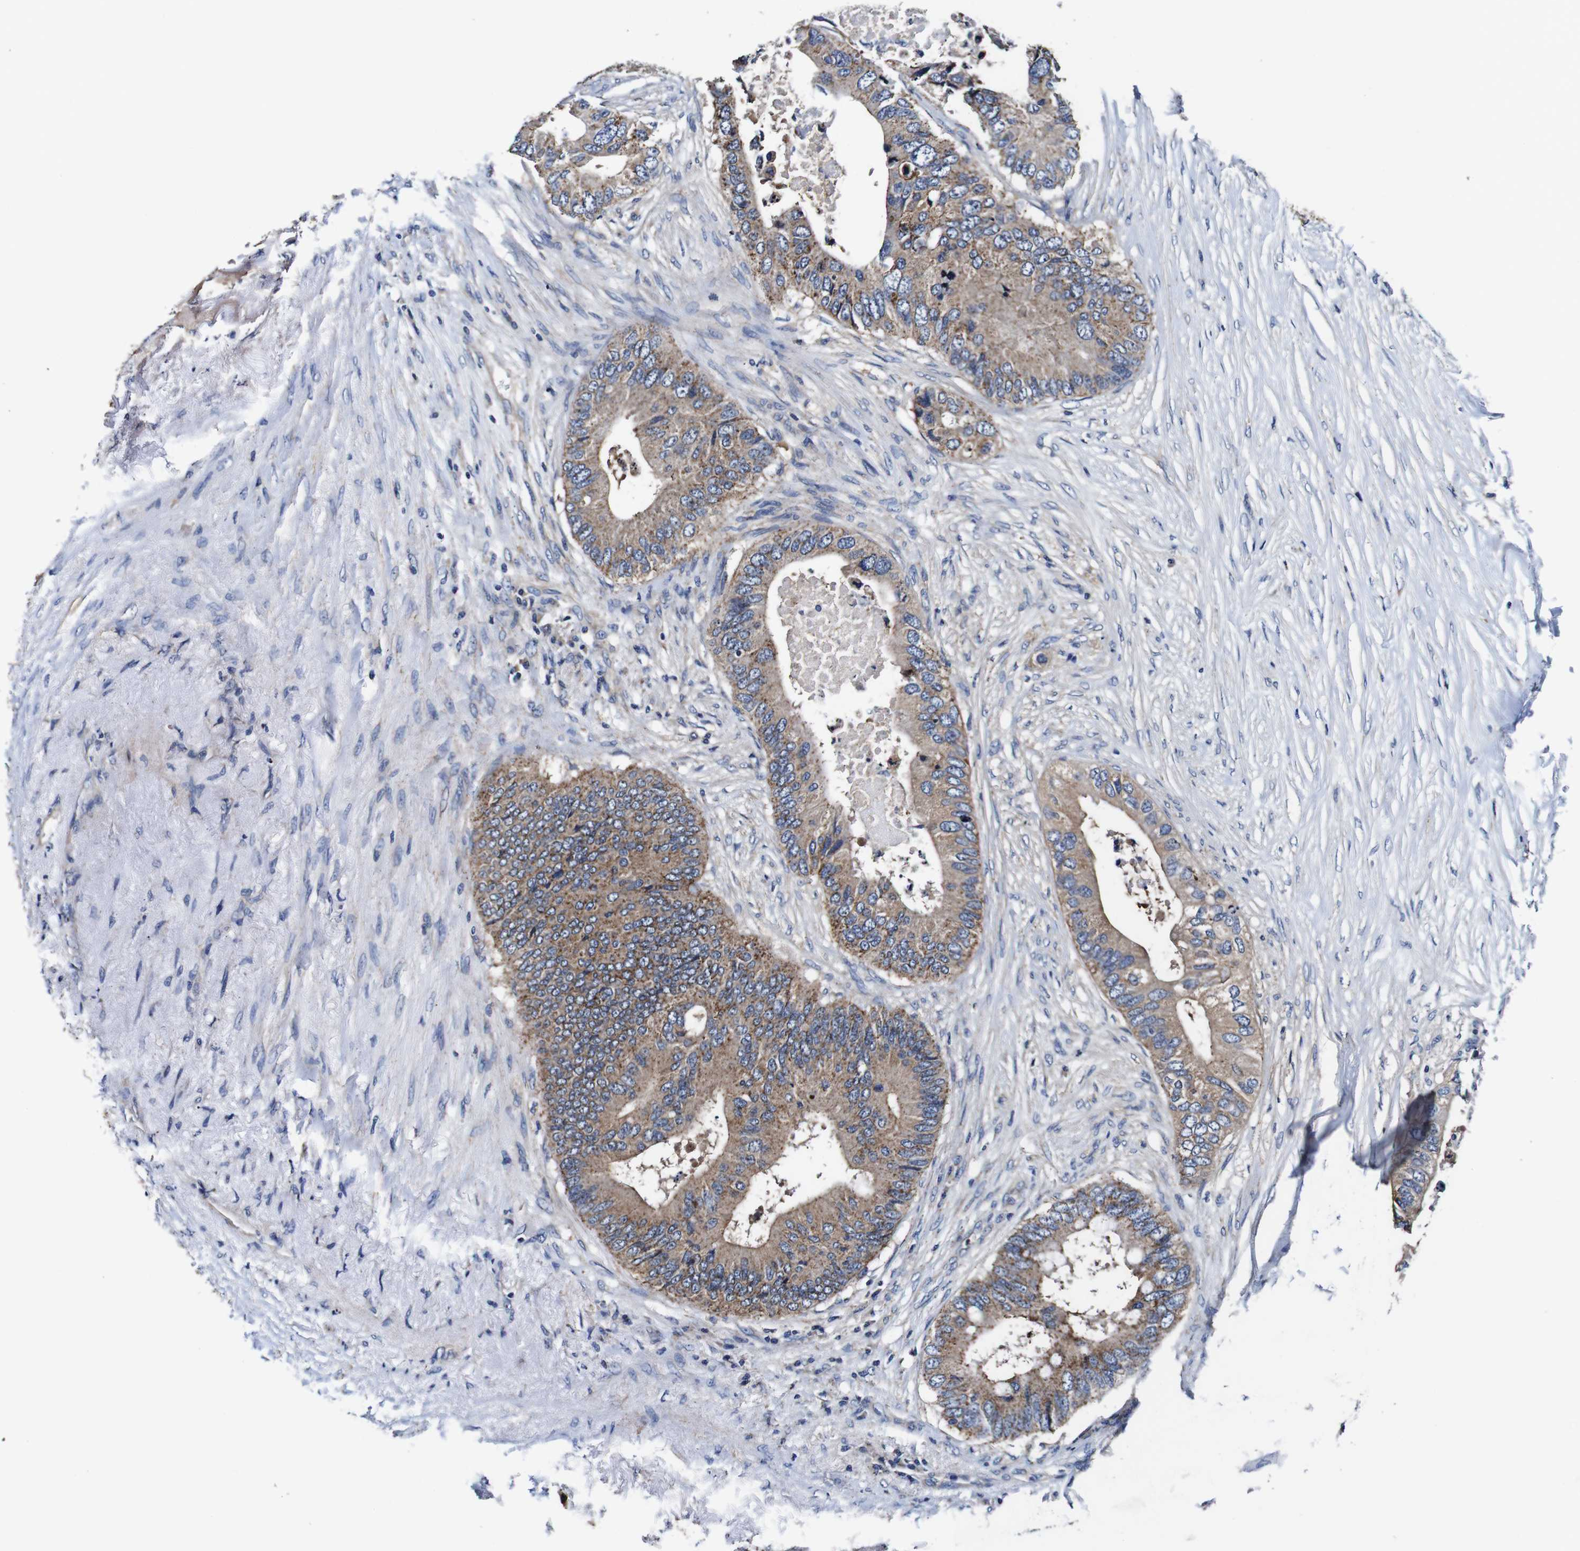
{"staining": {"intensity": "moderate", "quantity": ">75%", "location": "cytoplasmic/membranous"}, "tissue": "colorectal cancer", "cell_type": "Tumor cells", "image_type": "cancer", "snomed": [{"axis": "morphology", "description": "Adenocarcinoma, NOS"}, {"axis": "topography", "description": "Colon"}], "caption": "Immunohistochemical staining of human colorectal cancer displays medium levels of moderate cytoplasmic/membranous staining in approximately >75% of tumor cells. (Stains: DAB in brown, nuclei in blue, Microscopy: brightfield microscopy at high magnification).", "gene": "PDCD6IP", "patient": {"sex": "male", "age": 71}}